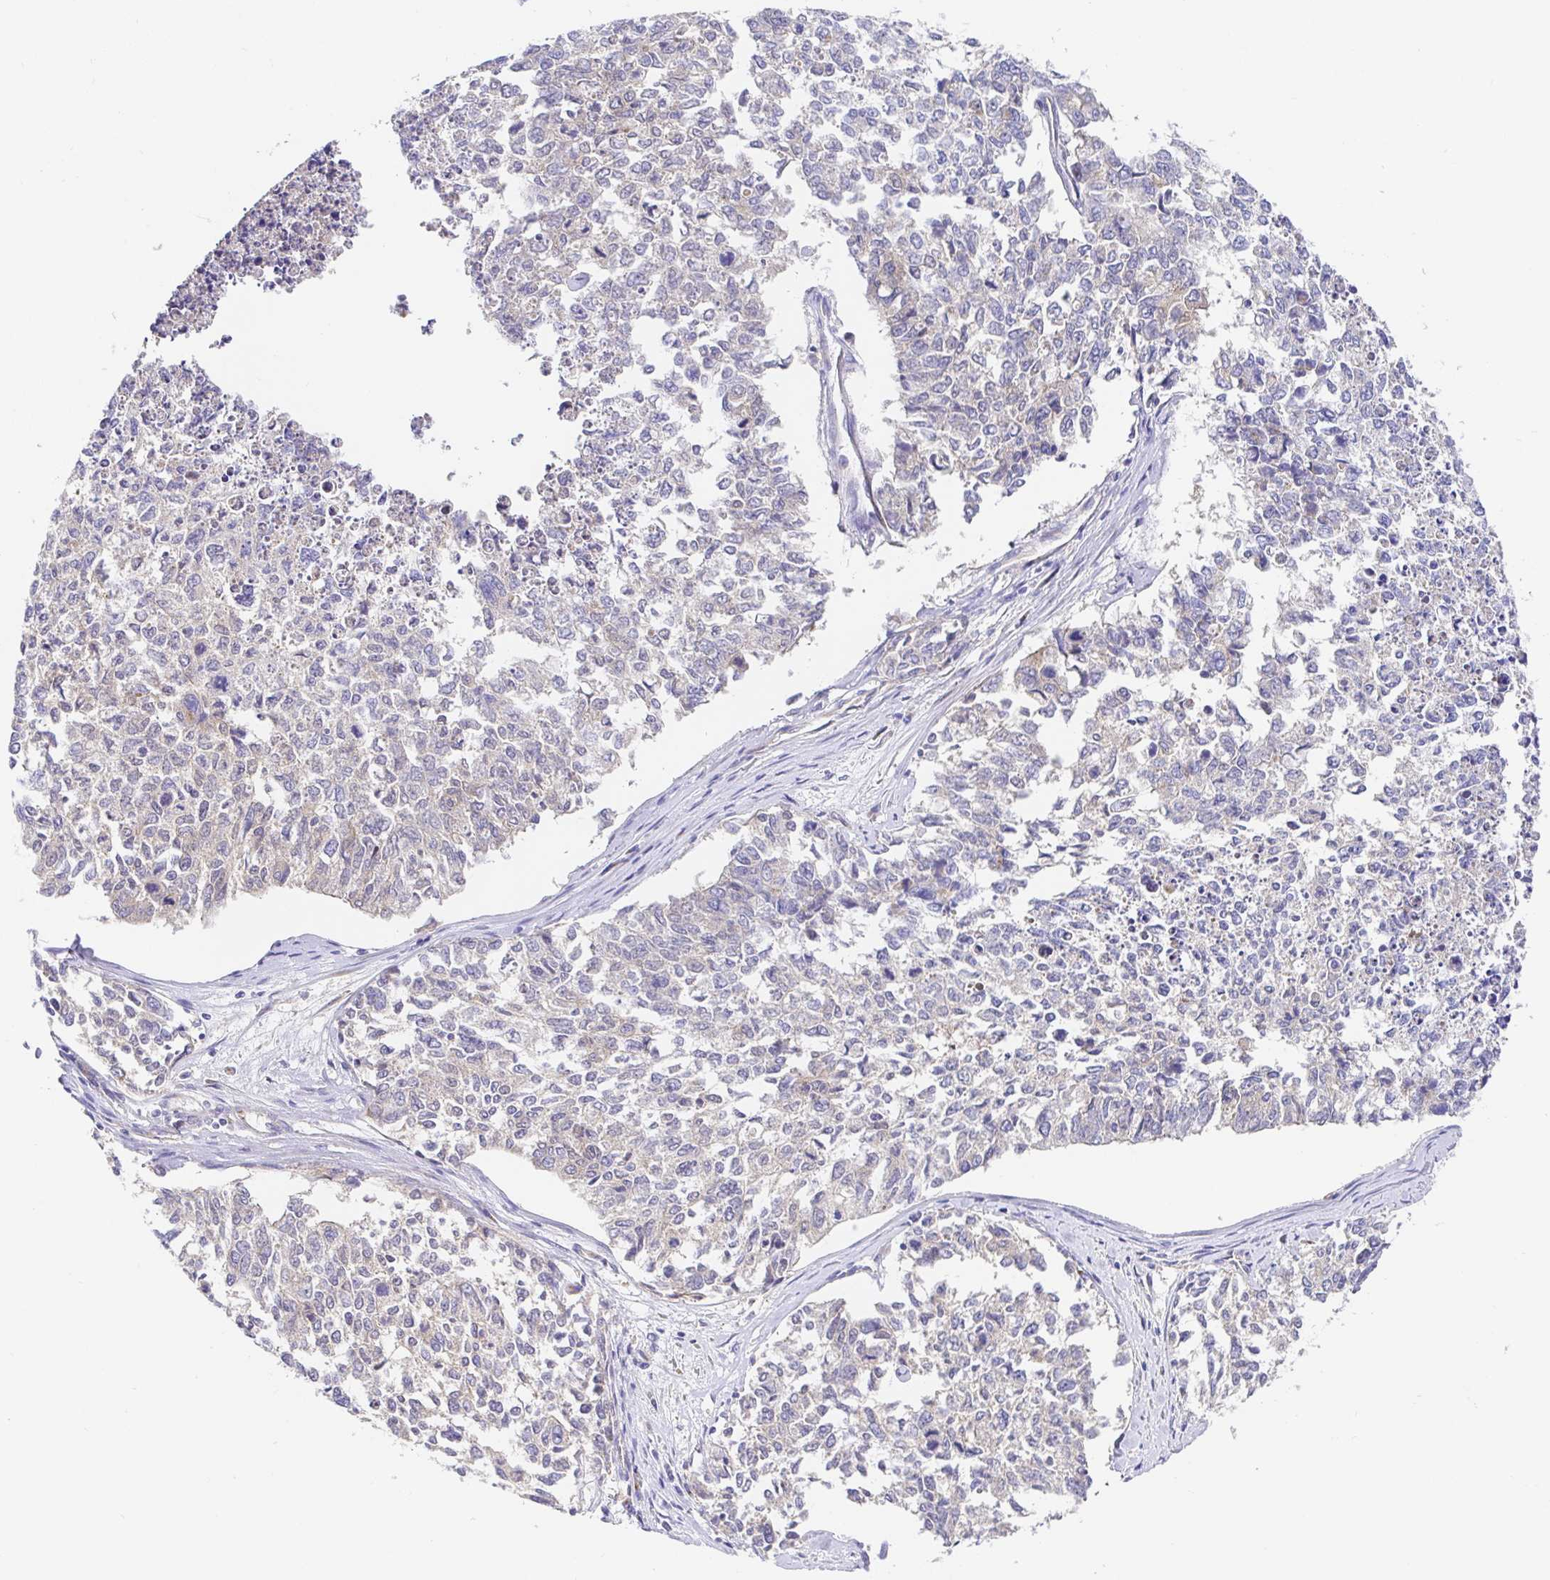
{"staining": {"intensity": "negative", "quantity": "none", "location": "none"}, "tissue": "cervical cancer", "cell_type": "Tumor cells", "image_type": "cancer", "snomed": [{"axis": "morphology", "description": "Adenocarcinoma, NOS"}, {"axis": "topography", "description": "Cervix"}], "caption": "Immunohistochemistry photomicrograph of human cervical adenocarcinoma stained for a protein (brown), which demonstrates no positivity in tumor cells. (Brightfield microscopy of DAB immunohistochemistry (IHC) at high magnification).", "gene": "GOLGA1", "patient": {"sex": "female", "age": 63}}